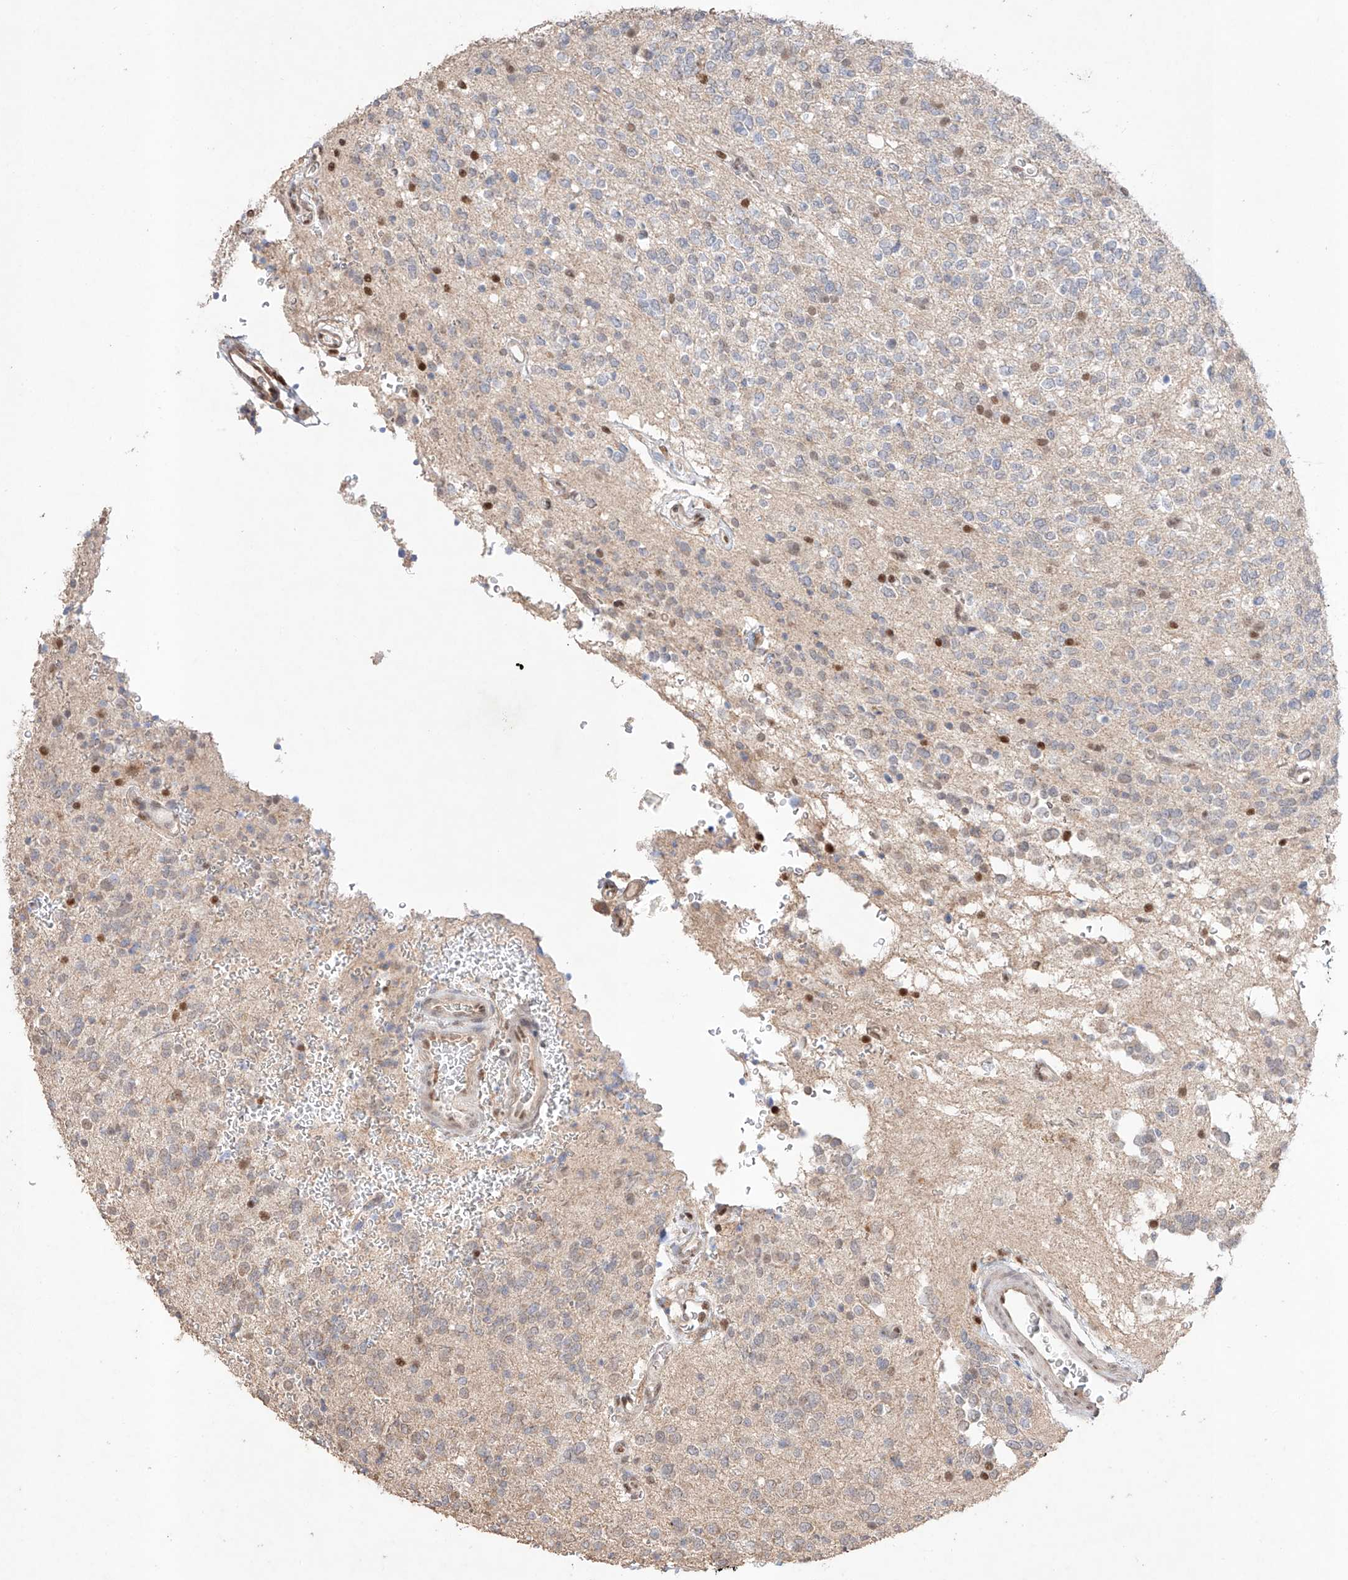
{"staining": {"intensity": "negative", "quantity": "none", "location": "none"}, "tissue": "glioma", "cell_type": "Tumor cells", "image_type": "cancer", "snomed": [{"axis": "morphology", "description": "Glioma, malignant, High grade"}, {"axis": "topography", "description": "Brain"}], "caption": "Immunohistochemistry photomicrograph of neoplastic tissue: glioma stained with DAB demonstrates no significant protein positivity in tumor cells.", "gene": "APIP", "patient": {"sex": "male", "age": 34}}